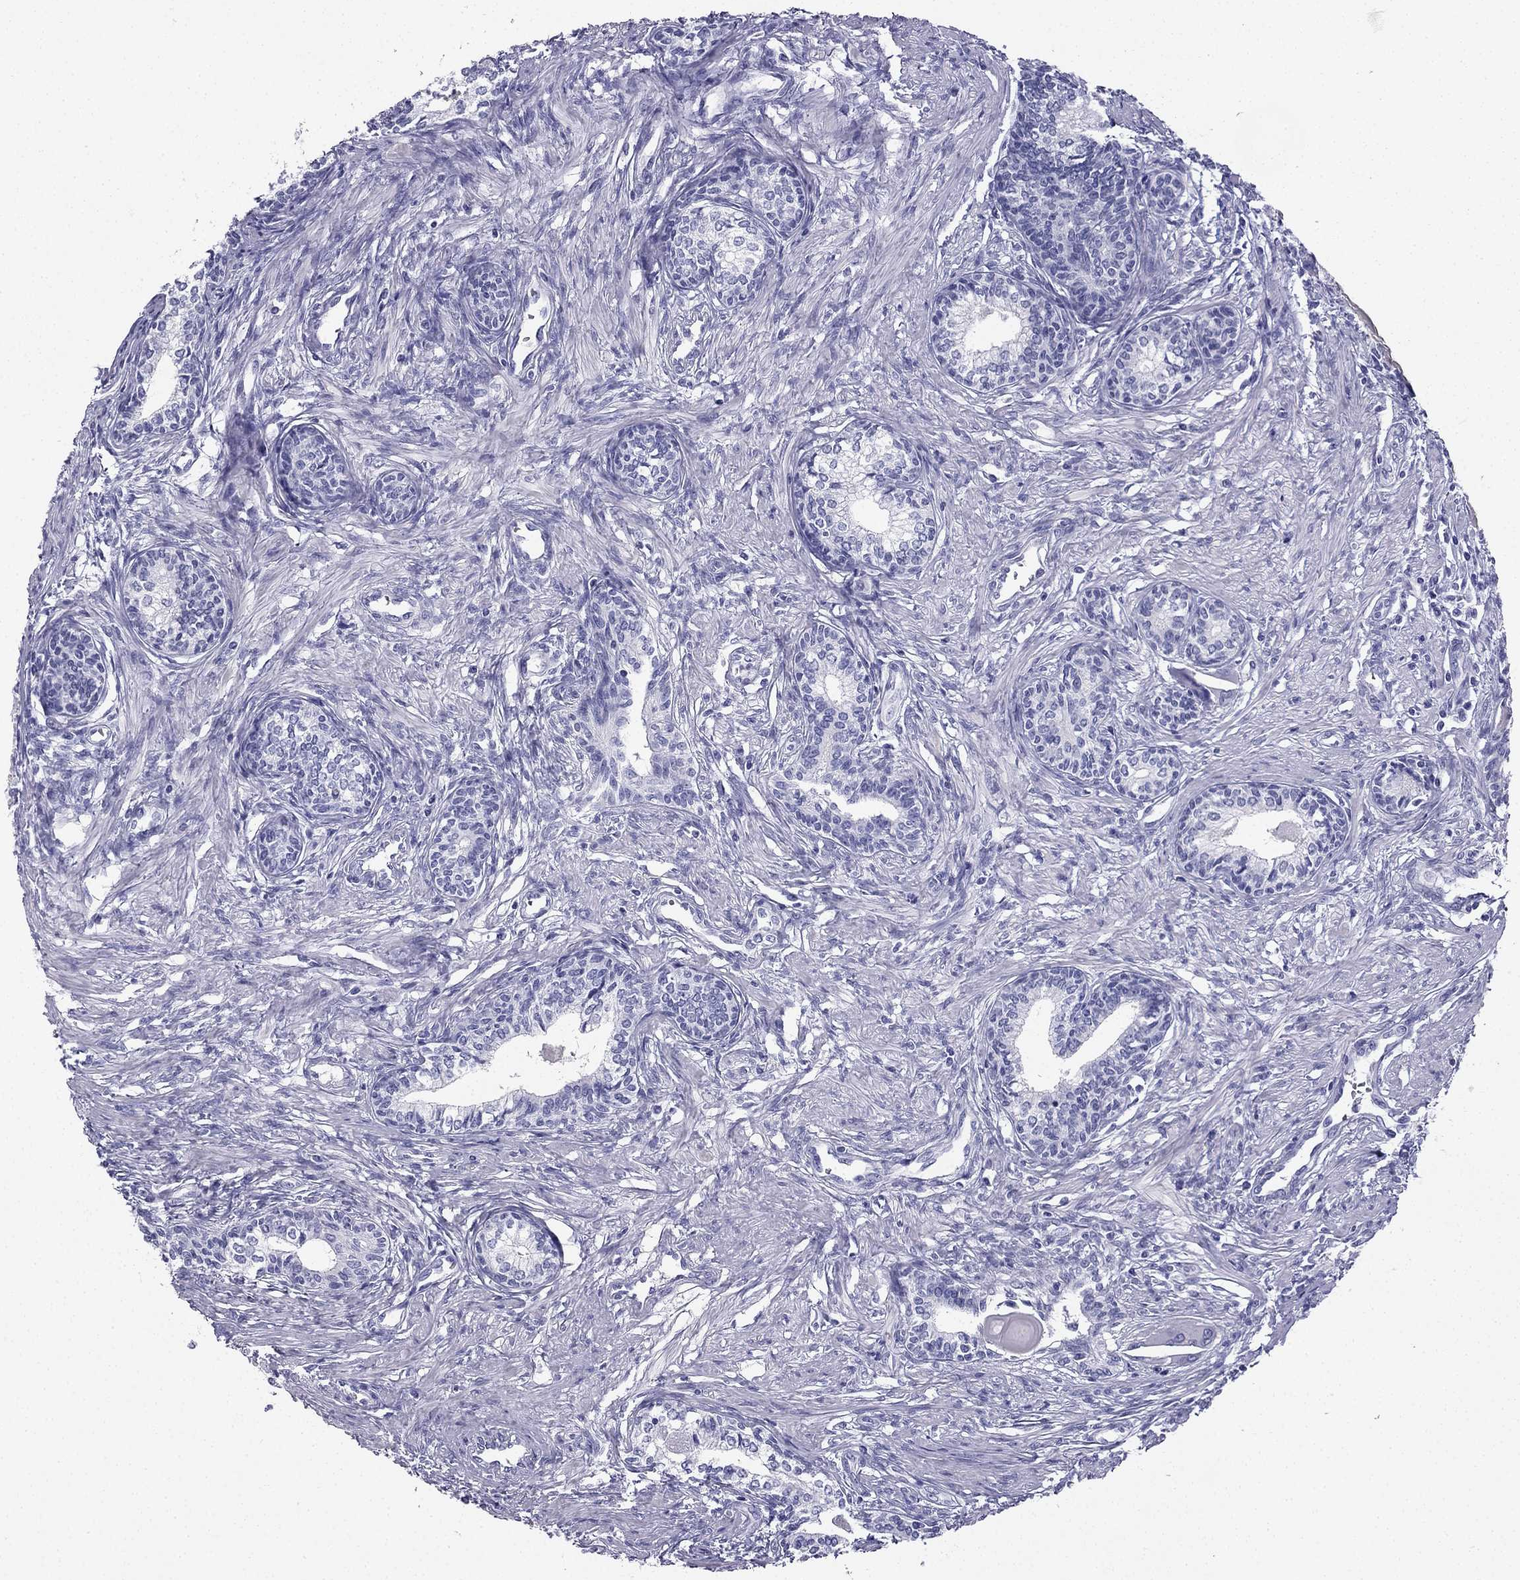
{"staining": {"intensity": "negative", "quantity": "none", "location": "none"}, "tissue": "prostate", "cell_type": "Glandular cells", "image_type": "normal", "snomed": [{"axis": "morphology", "description": "Normal tissue, NOS"}, {"axis": "topography", "description": "Prostate"}], "caption": "A photomicrograph of prostate stained for a protein shows no brown staining in glandular cells. (Stains: DAB immunohistochemistry (IHC) with hematoxylin counter stain, Microscopy: brightfield microscopy at high magnification).", "gene": "NPTX1", "patient": {"sex": "male", "age": 60}}